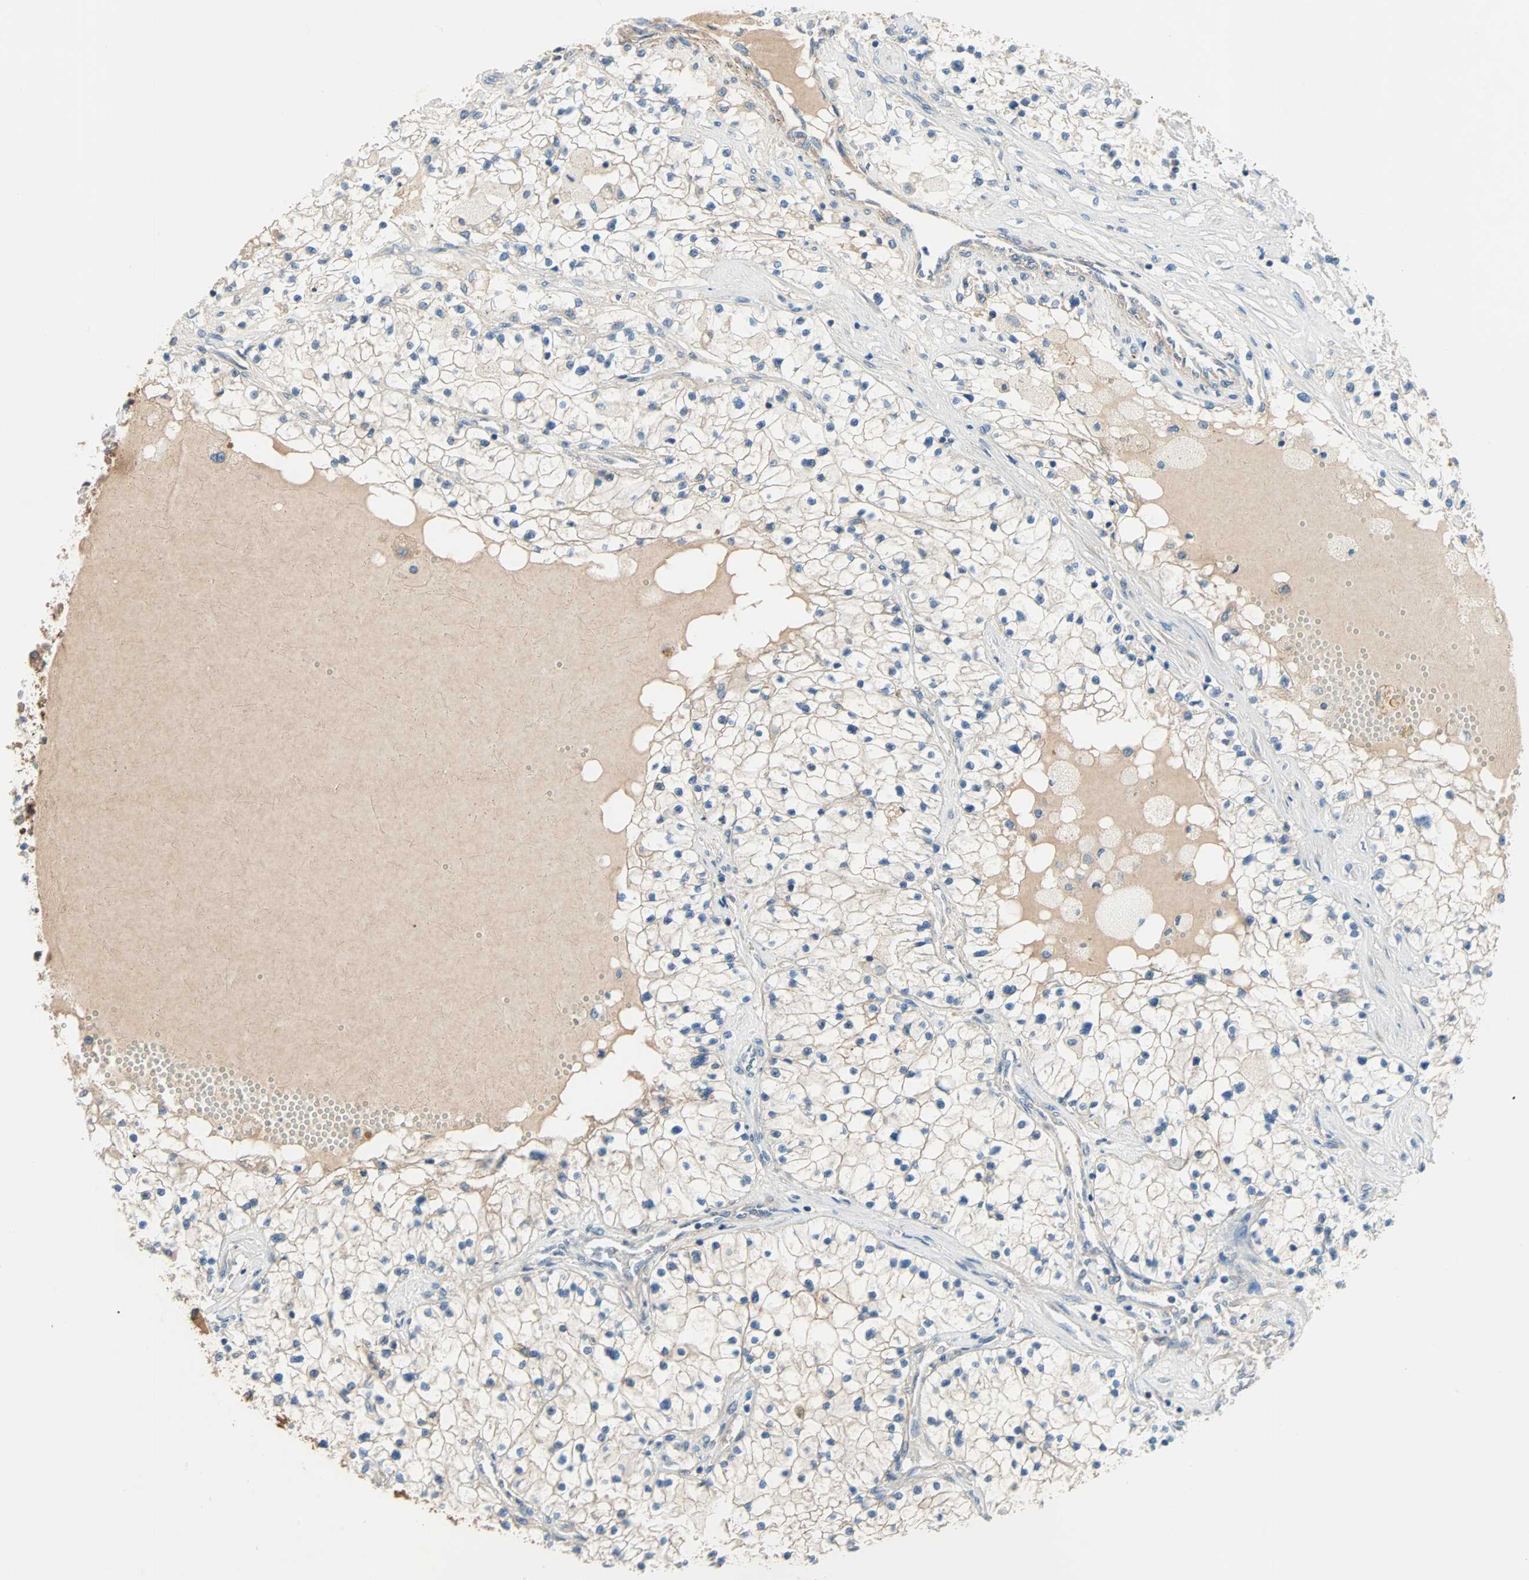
{"staining": {"intensity": "weak", "quantity": "25%-75%", "location": "cytoplasmic/membranous"}, "tissue": "renal cancer", "cell_type": "Tumor cells", "image_type": "cancer", "snomed": [{"axis": "morphology", "description": "Adenocarcinoma, NOS"}, {"axis": "topography", "description": "Kidney"}], "caption": "Renal cancer (adenocarcinoma) stained for a protein (brown) shows weak cytoplasmic/membranous positive staining in approximately 25%-75% of tumor cells.", "gene": "TNFRSF12A", "patient": {"sex": "male", "age": 68}}